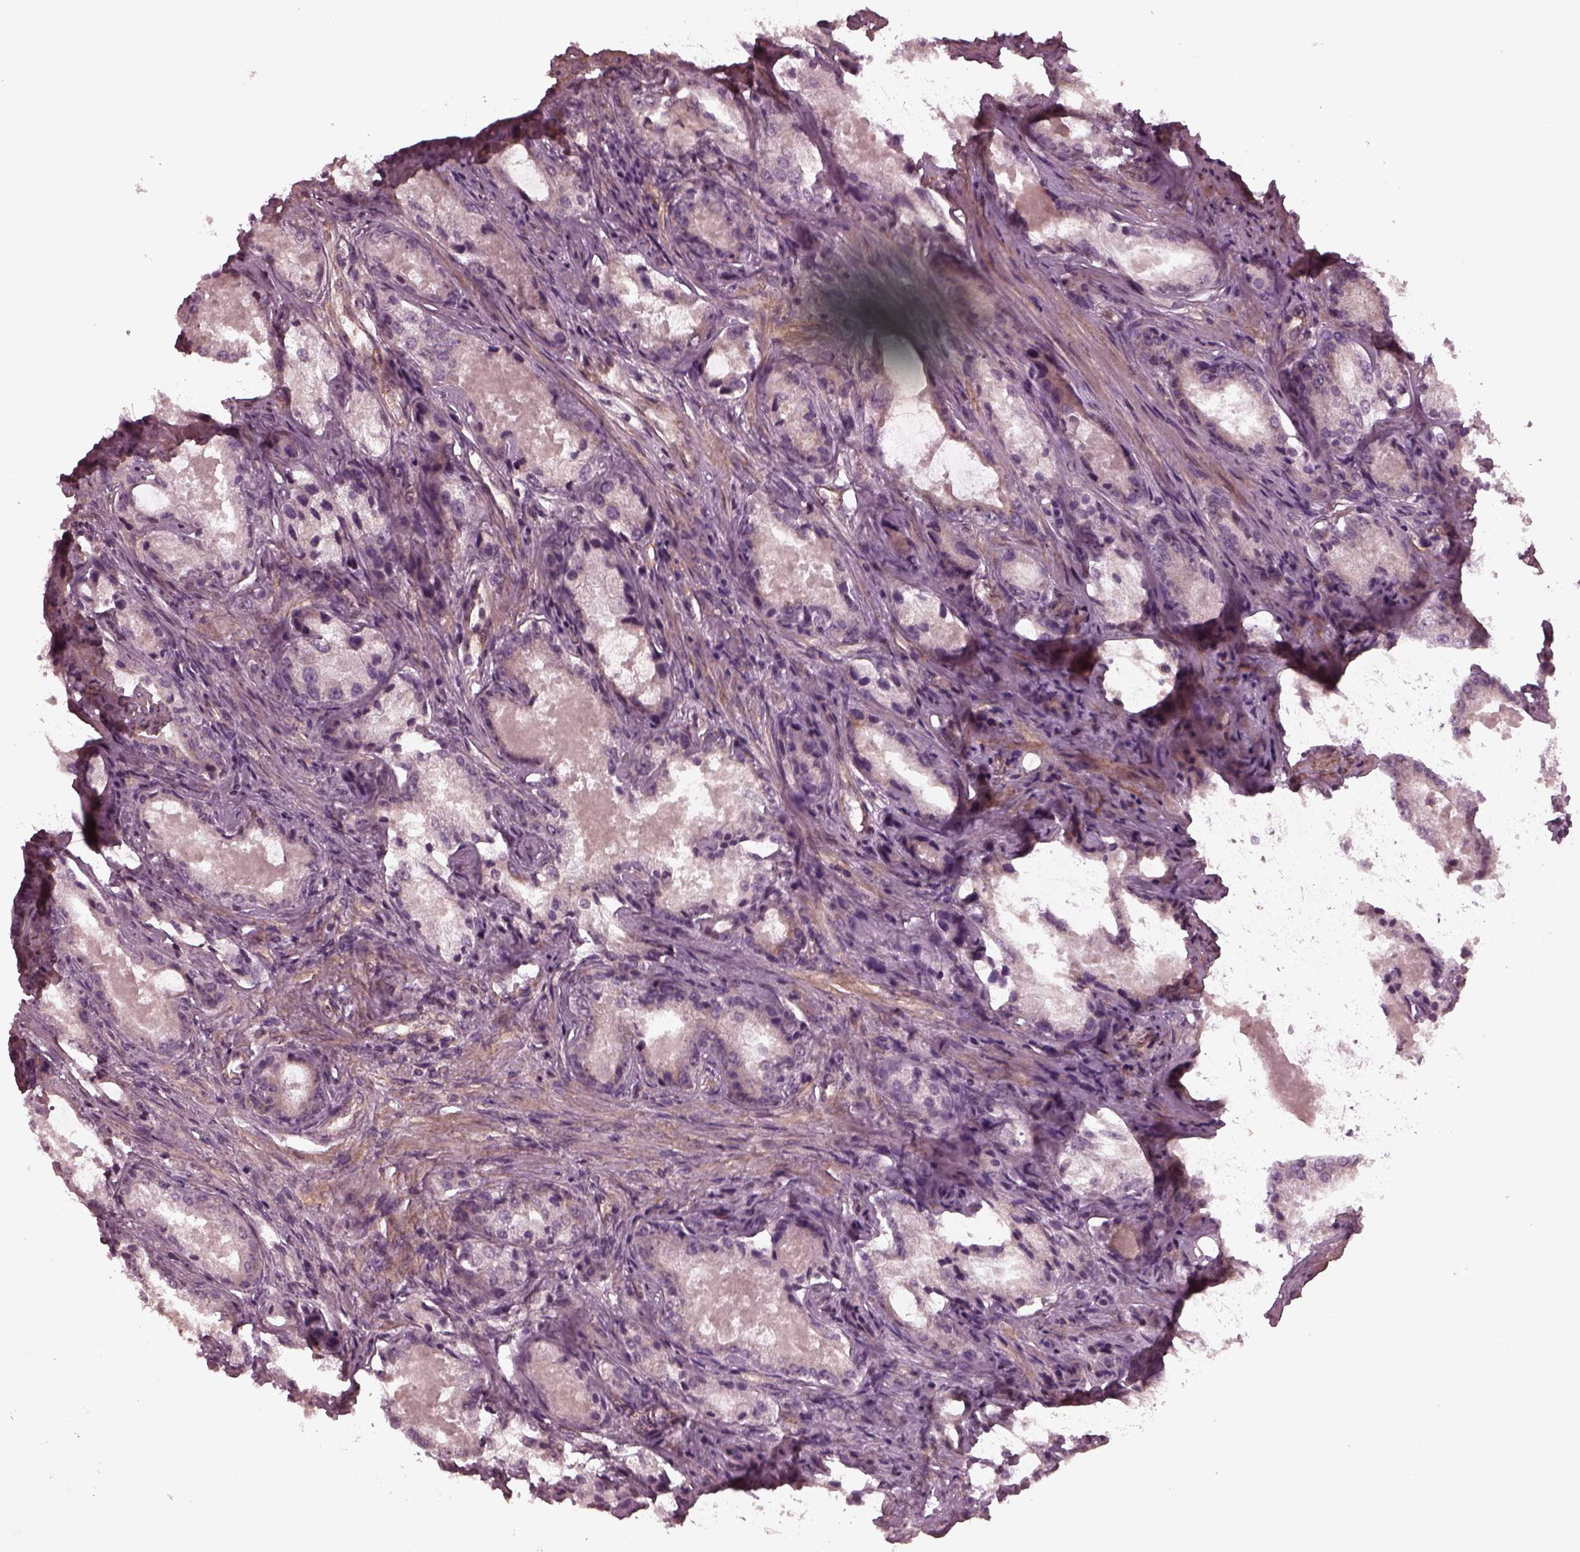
{"staining": {"intensity": "negative", "quantity": "none", "location": "none"}, "tissue": "prostate cancer", "cell_type": "Tumor cells", "image_type": "cancer", "snomed": [{"axis": "morphology", "description": "Adenocarcinoma, Low grade"}, {"axis": "topography", "description": "Prostate"}], "caption": "High magnification brightfield microscopy of prostate adenocarcinoma (low-grade) stained with DAB (3,3'-diaminobenzidine) (brown) and counterstained with hematoxylin (blue): tumor cells show no significant positivity.", "gene": "TUBG1", "patient": {"sex": "male", "age": 68}}